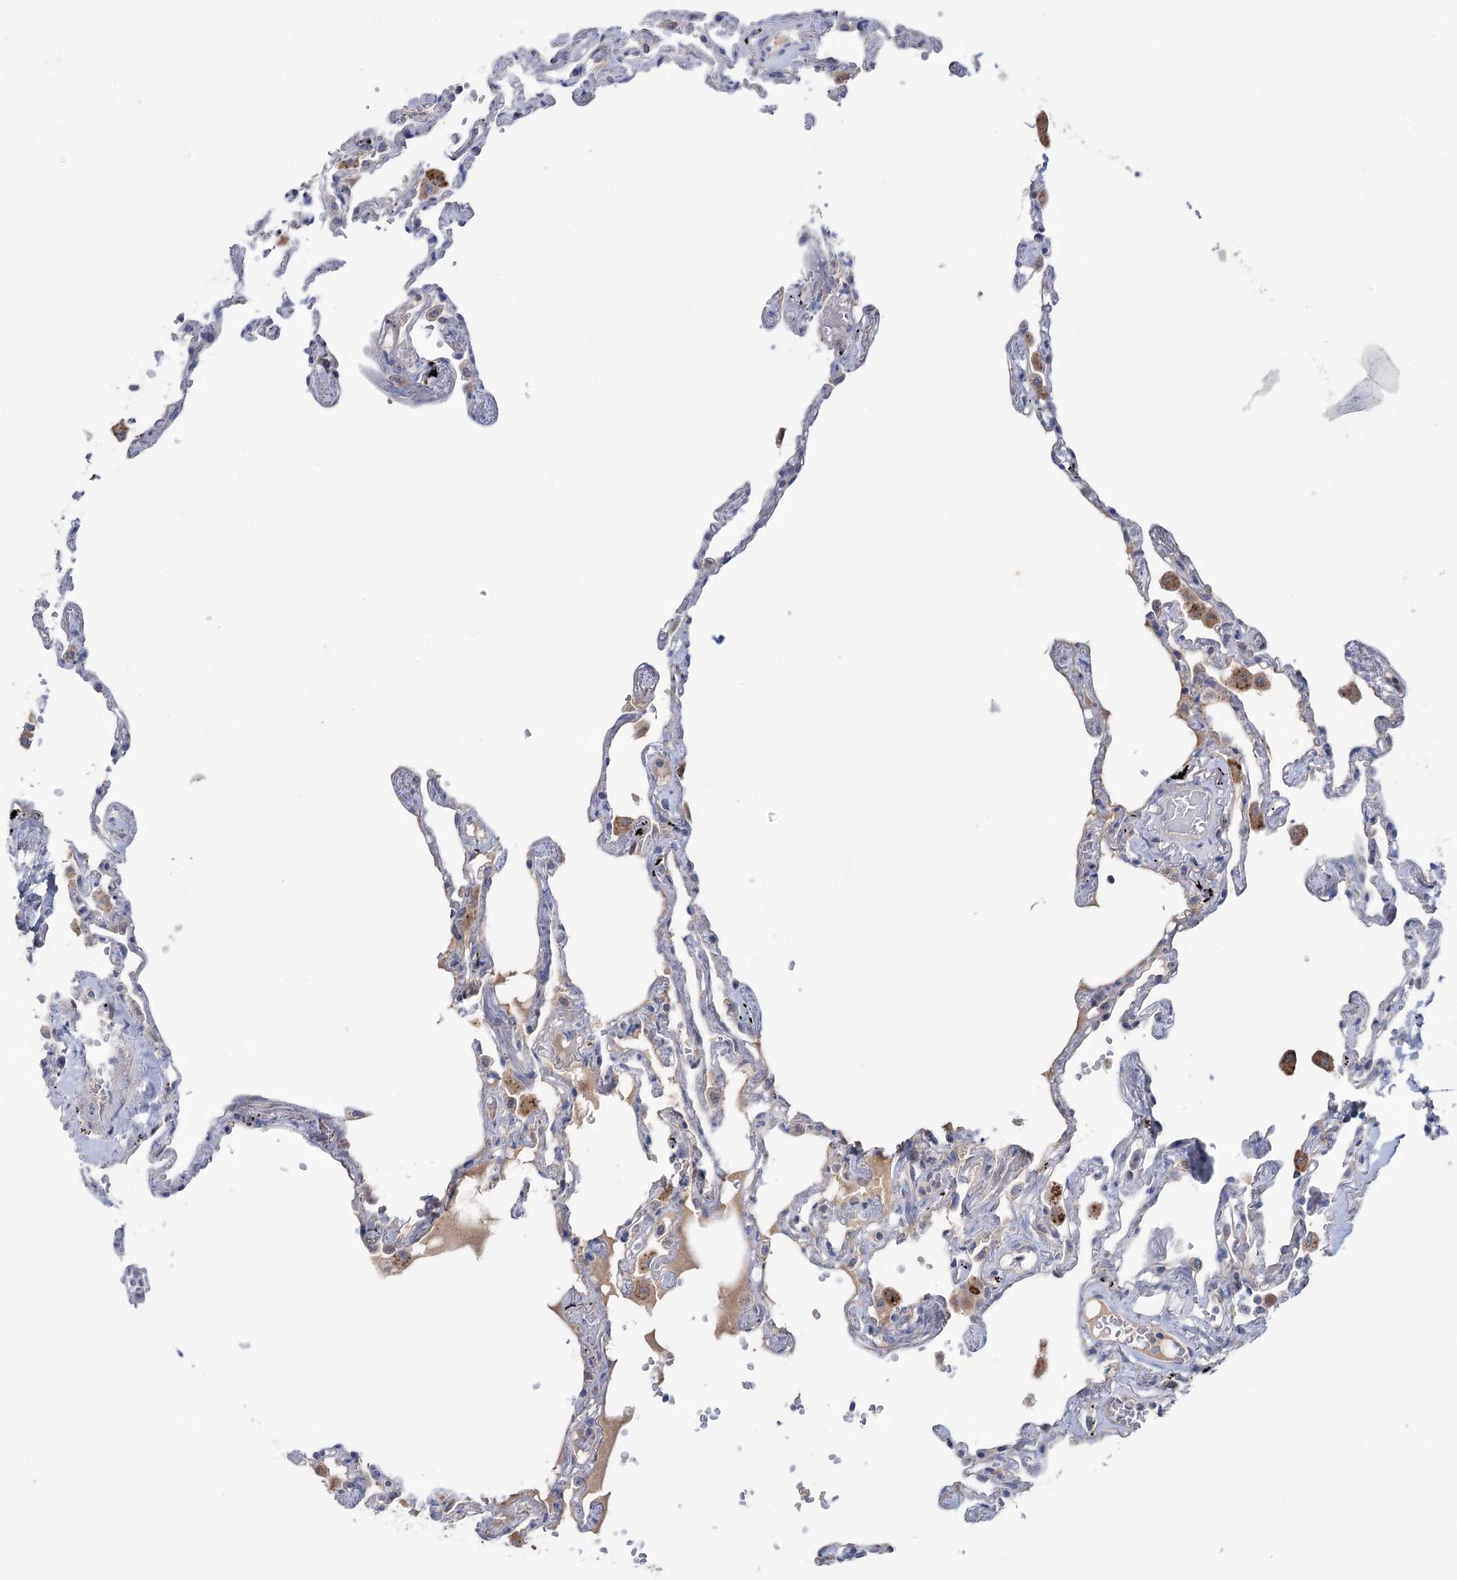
{"staining": {"intensity": "negative", "quantity": "none", "location": "none"}, "tissue": "lung", "cell_type": "Alveolar cells", "image_type": "normal", "snomed": [{"axis": "morphology", "description": "Normal tissue, NOS"}, {"axis": "topography", "description": "Lung"}], "caption": "DAB (3,3'-diaminobenzidine) immunohistochemical staining of unremarkable lung demonstrates no significant positivity in alveolar cells.", "gene": "MTCH2", "patient": {"sex": "female", "age": 67}}